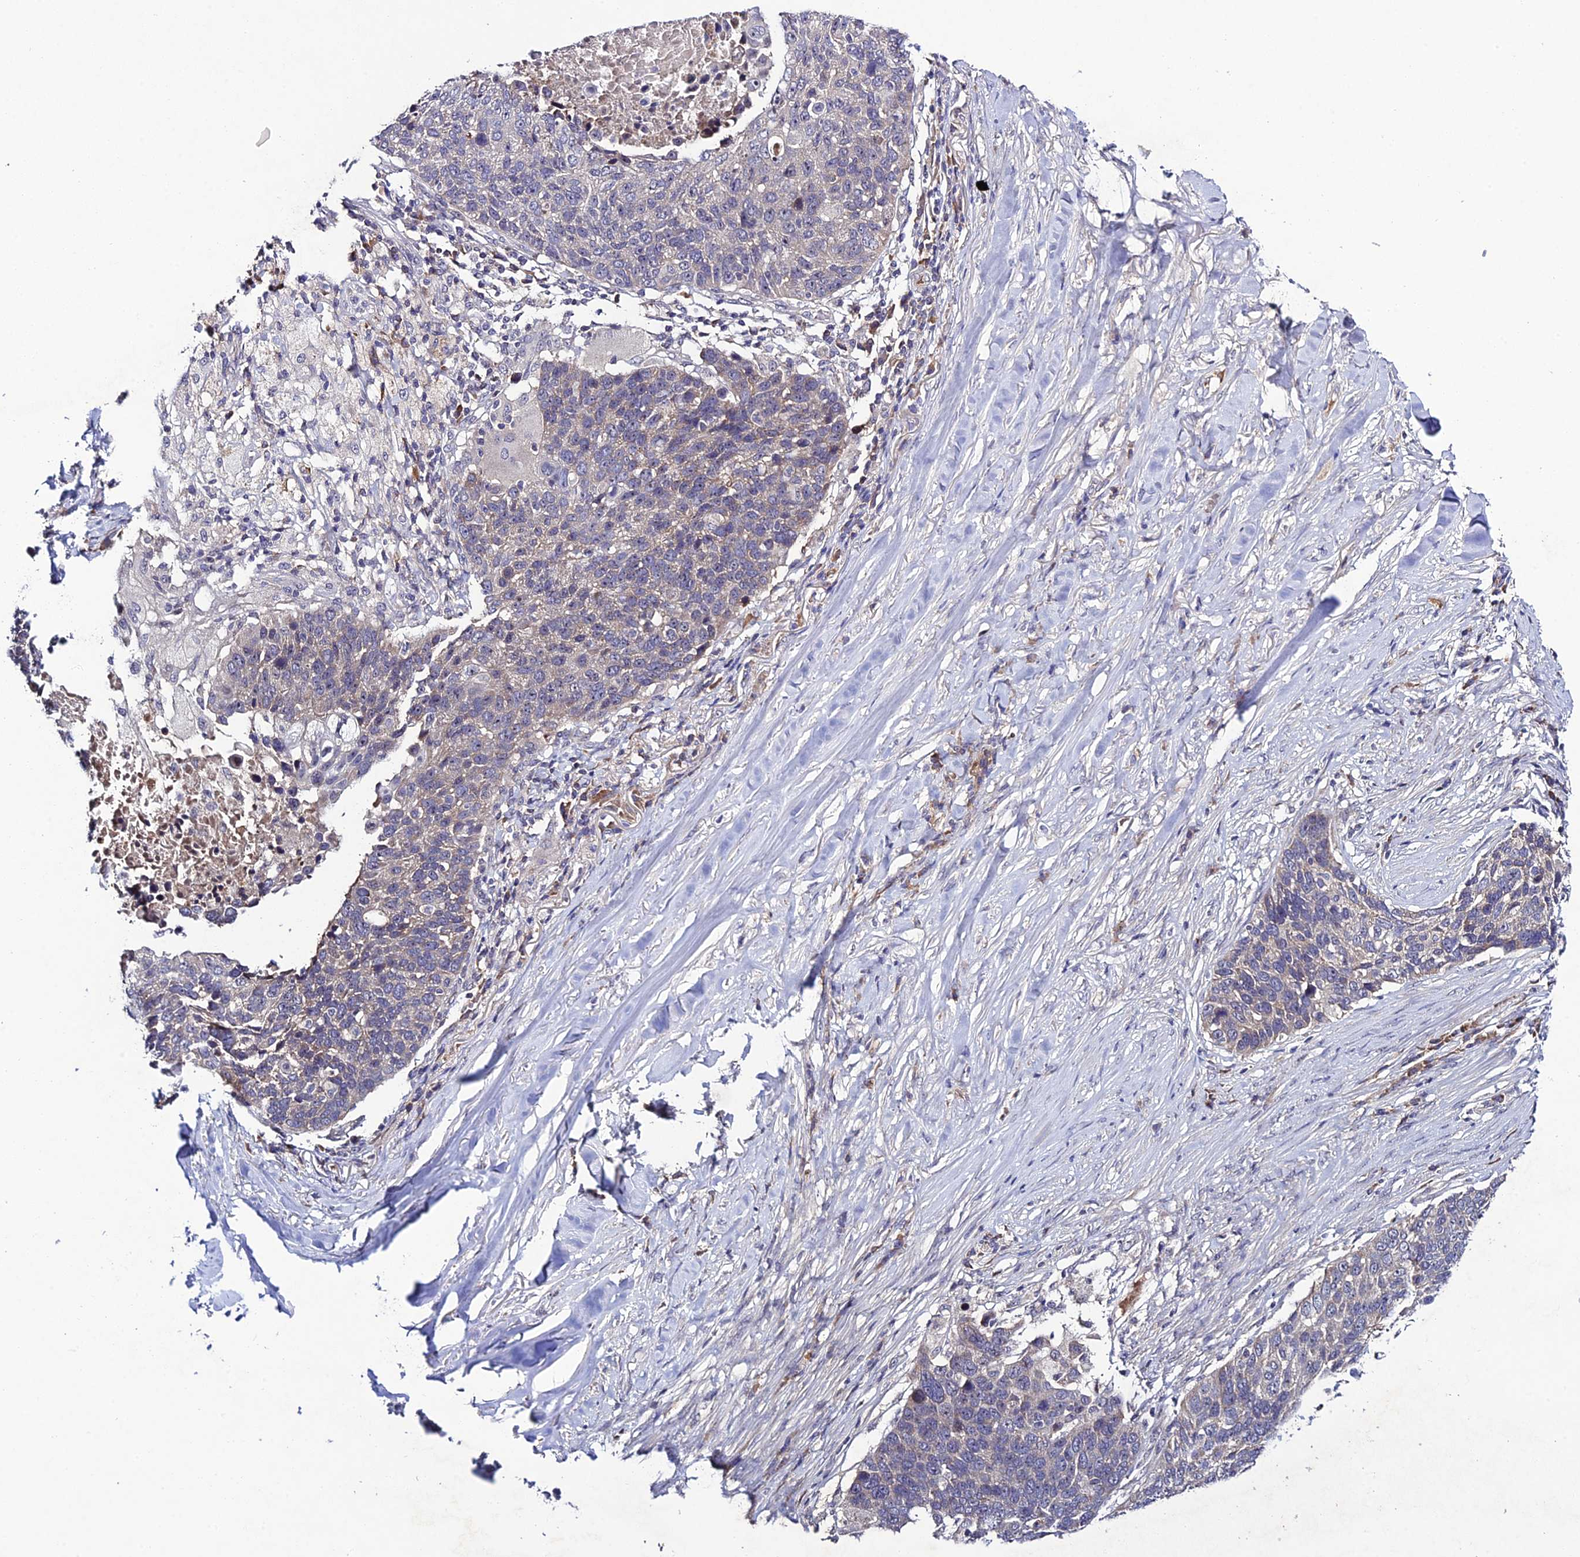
{"staining": {"intensity": "negative", "quantity": "none", "location": "none"}, "tissue": "lung cancer", "cell_type": "Tumor cells", "image_type": "cancer", "snomed": [{"axis": "morphology", "description": "Normal tissue, NOS"}, {"axis": "morphology", "description": "Squamous cell carcinoma, NOS"}, {"axis": "topography", "description": "Lymph node"}, {"axis": "topography", "description": "Lung"}], "caption": "Tumor cells show no significant staining in lung cancer (squamous cell carcinoma).", "gene": "CHST5", "patient": {"sex": "male", "age": 66}}